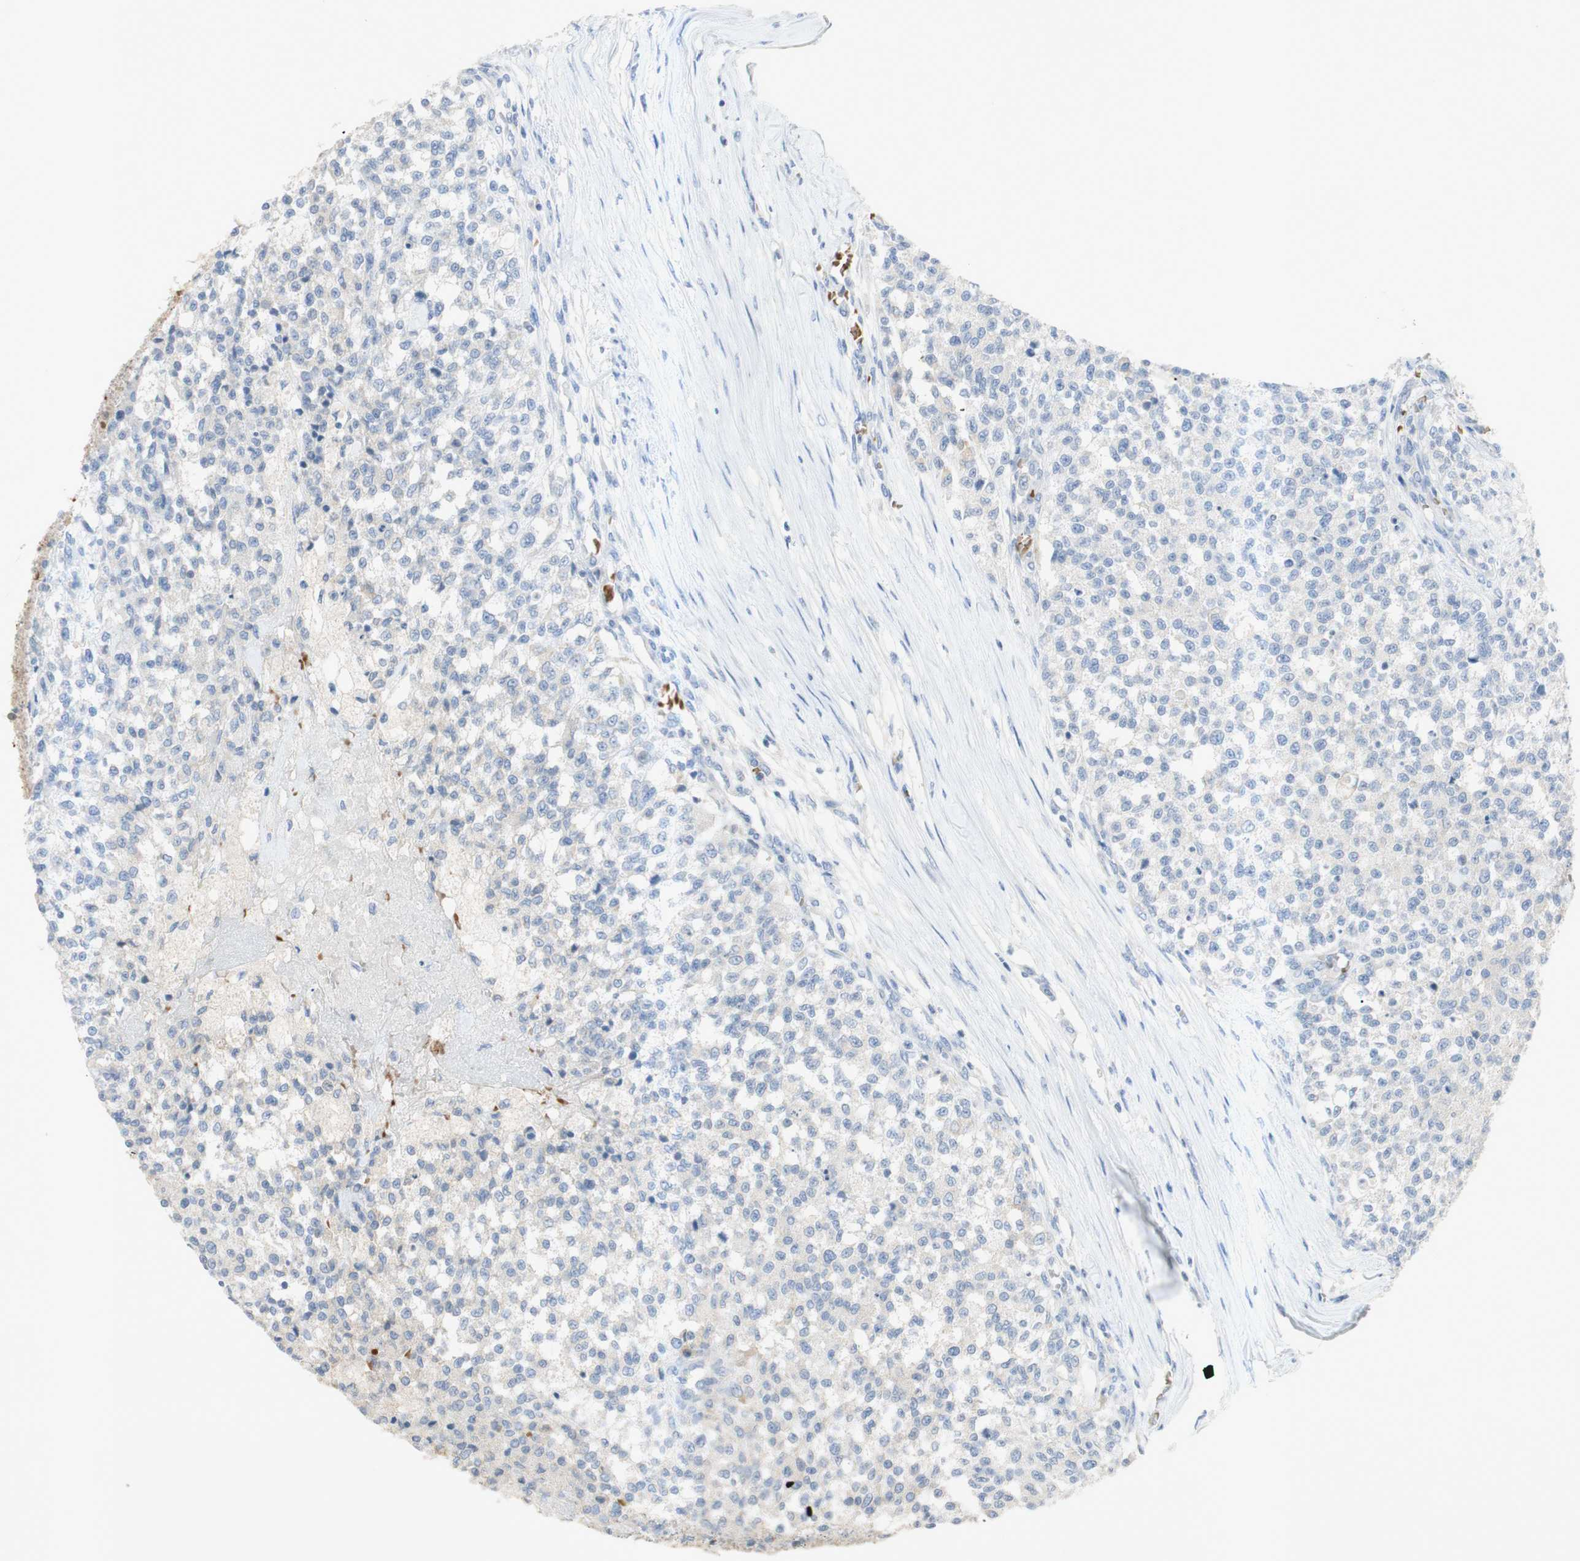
{"staining": {"intensity": "negative", "quantity": "none", "location": "none"}, "tissue": "testis cancer", "cell_type": "Tumor cells", "image_type": "cancer", "snomed": [{"axis": "morphology", "description": "Seminoma, NOS"}, {"axis": "topography", "description": "Testis"}], "caption": "There is no significant staining in tumor cells of testis cancer. The staining is performed using DAB brown chromogen with nuclei counter-stained in using hematoxylin.", "gene": "EPO", "patient": {"sex": "male", "age": 59}}